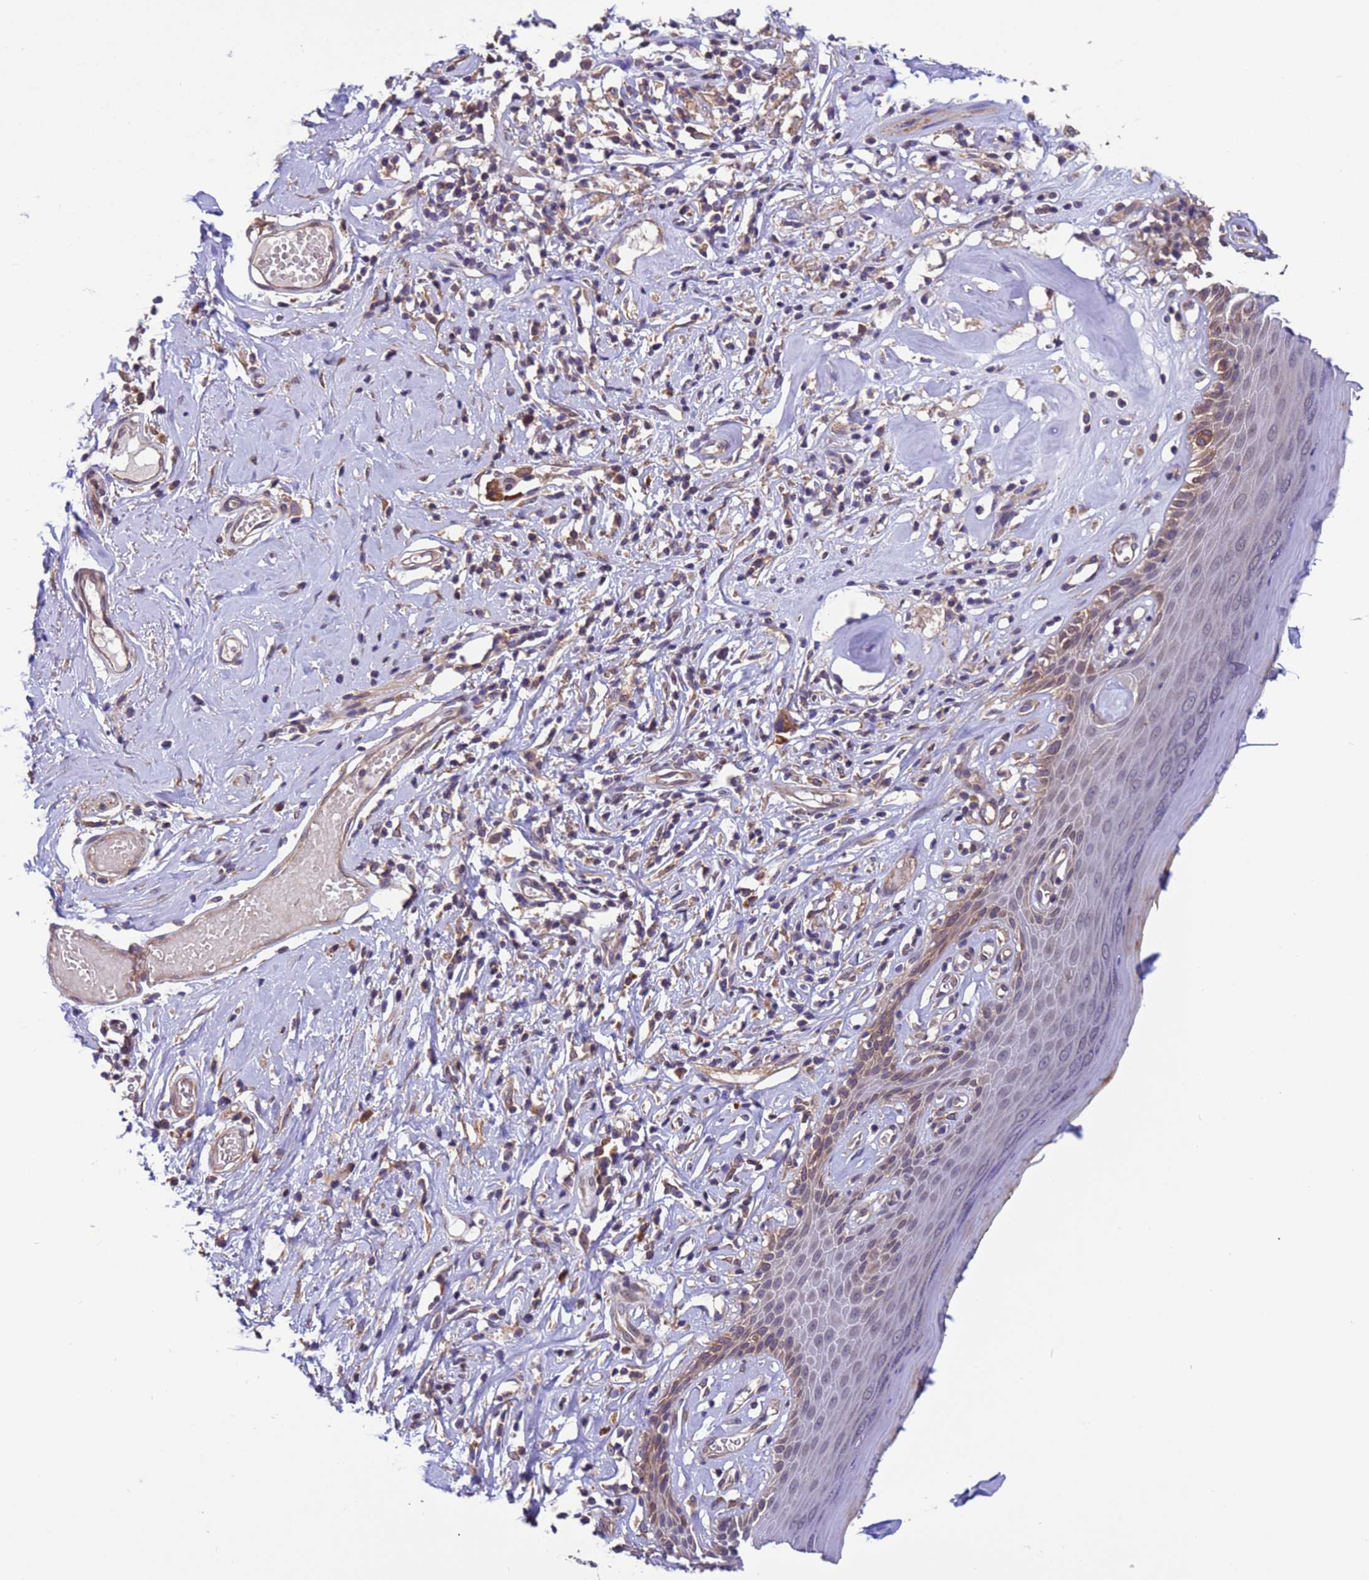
{"staining": {"intensity": "moderate", "quantity": "<25%", "location": "cytoplasmic/membranous"}, "tissue": "skin", "cell_type": "Epidermal cells", "image_type": "normal", "snomed": [{"axis": "morphology", "description": "Normal tissue, NOS"}, {"axis": "morphology", "description": "Inflammation, NOS"}, {"axis": "topography", "description": "Vulva"}], "caption": "IHC of normal human skin reveals low levels of moderate cytoplasmic/membranous expression in approximately <25% of epidermal cells. Immunohistochemistry (ihc) stains the protein in brown and the nuclei are stained blue.", "gene": "ARHGAP12", "patient": {"sex": "female", "age": 84}}